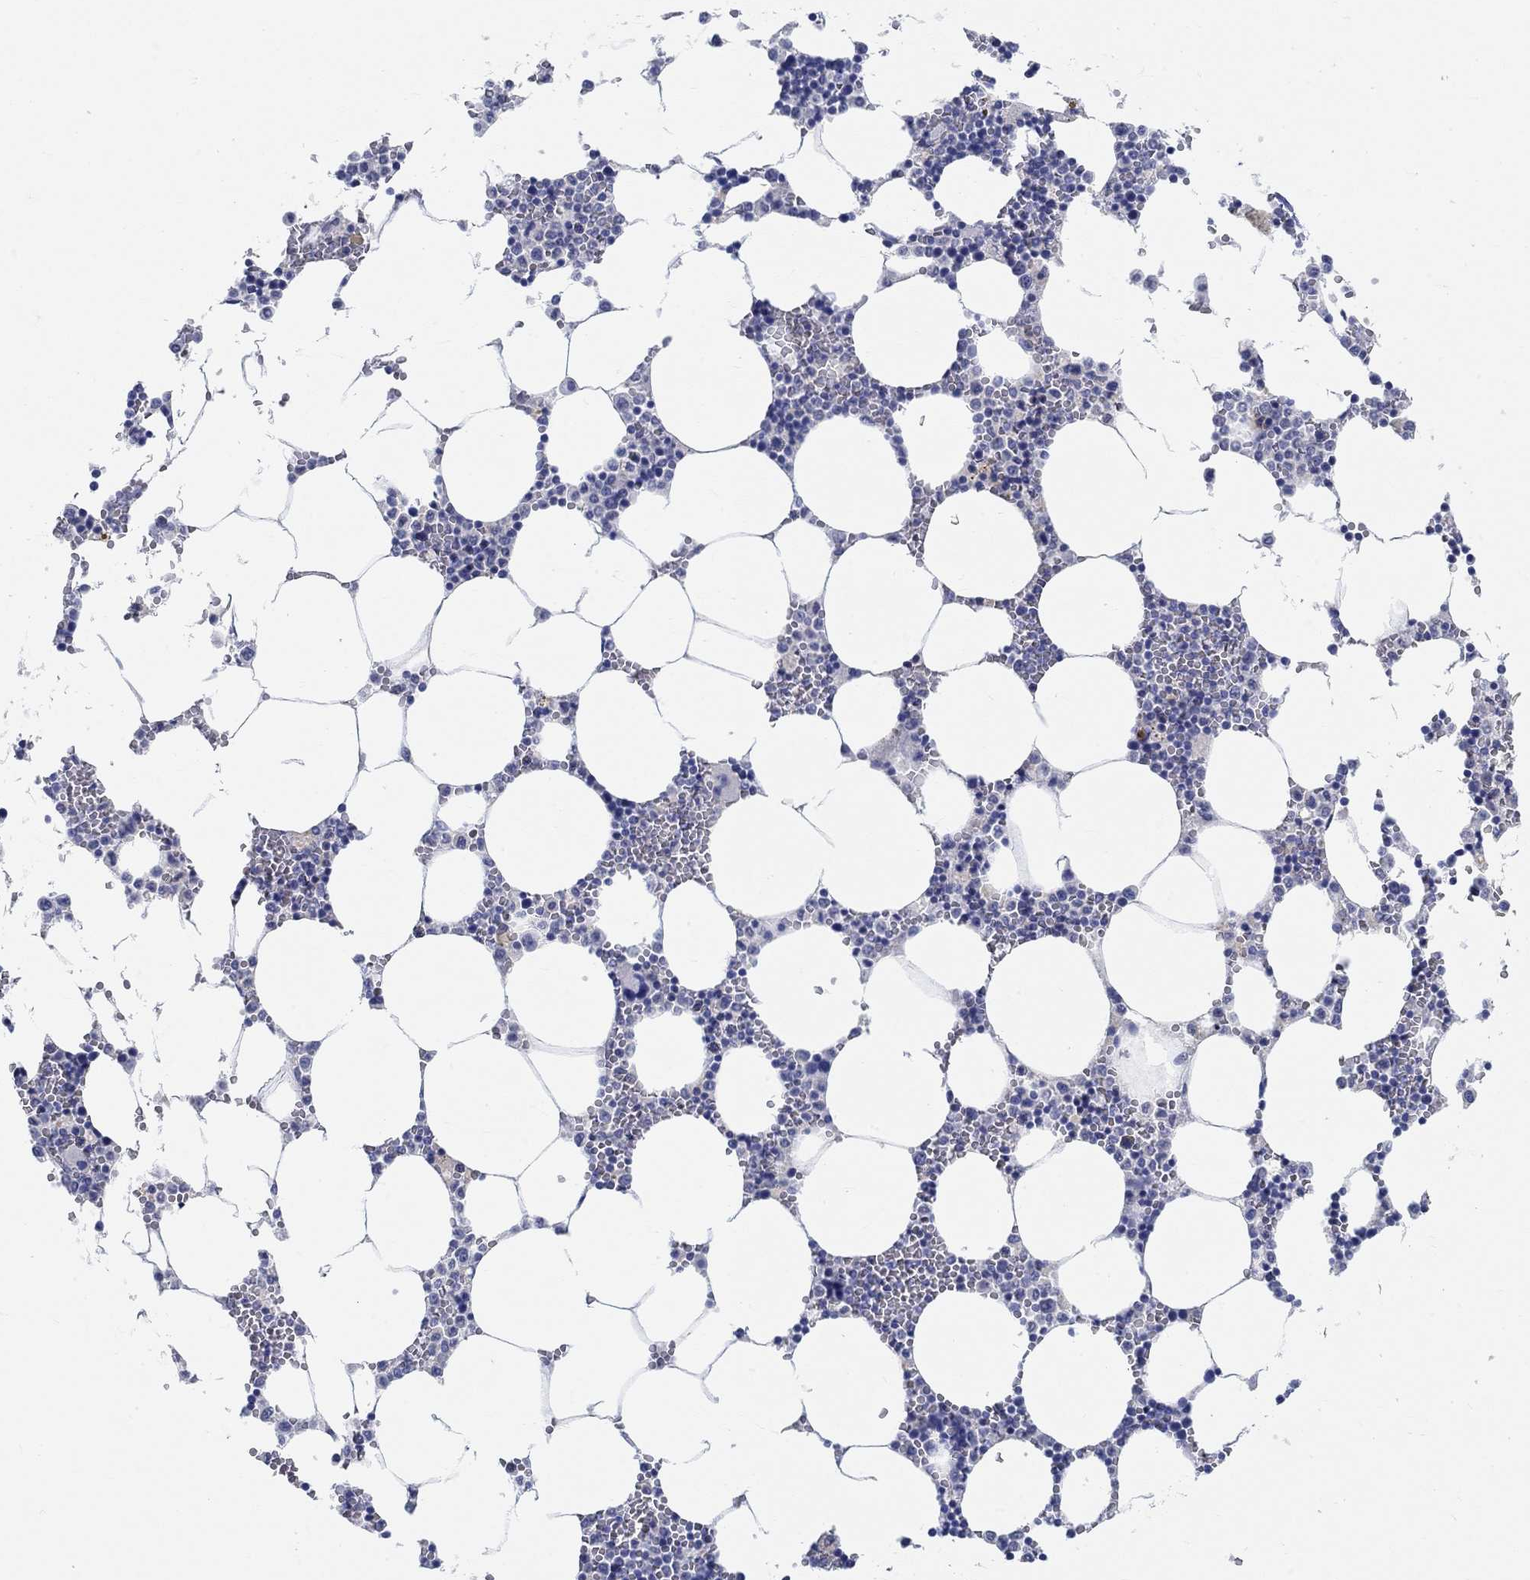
{"staining": {"intensity": "negative", "quantity": "none", "location": "none"}, "tissue": "bone marrow", "cell_type": "Hematopoietic cells", "image_type": "normal", "snomed": [{"axis": "morphology", "description": "Normal tissue, NOS"}, {"axis": "topography", "description": "Bone marrow"}], "caption": "High power microscopy histopathology image of an immunohistochemistry micrograph of benign bone marrow, revealing no significant expression in hematopoietic cells.", "gene": "GRIA3", "patient": {"sex": "female", "age": 64}}